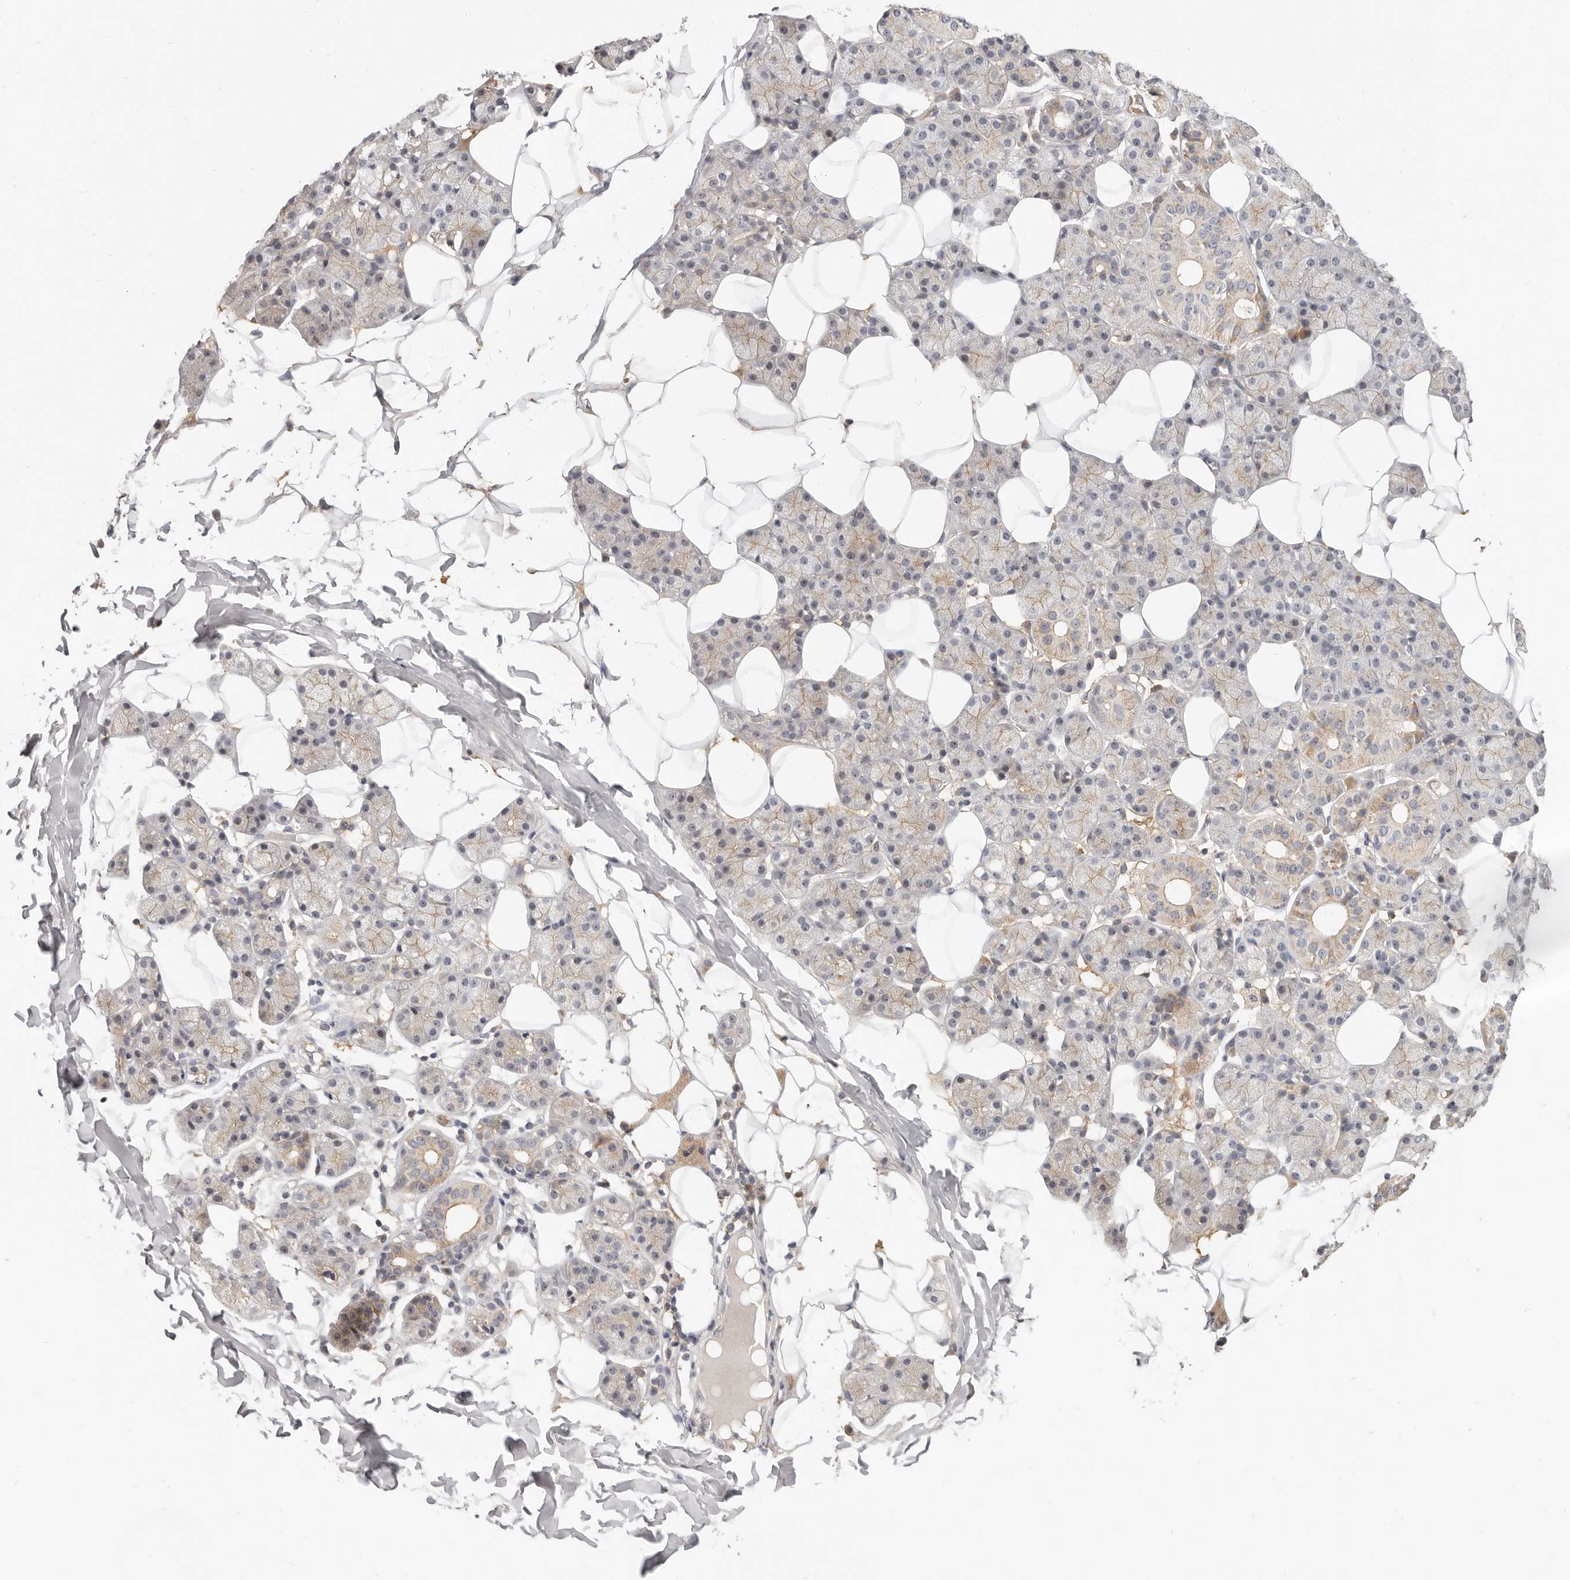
{"staining": {"intensity": "moderate", "quantity": "<25%", "location": "cytoplasmic/membranous"}, "tissue": "salivary gland", "cell_type": "Glandular cells", "image_type": "normal", "snomed": [{"axis": "morphology", "description": "Normal tissue, NOS"}, {"axis": "topography", "description": "Salivary gland"}], "caption": "Protein staining of unremarkable salivary gland shows moderate cytoplasmic/membranous staining in approximately <25% of glandular cells. (brown staining indicates protein expression, while blue staining denotes nuclei).", "gene": "MICALL2", "patient": {"sex": "female", "age": 33}}